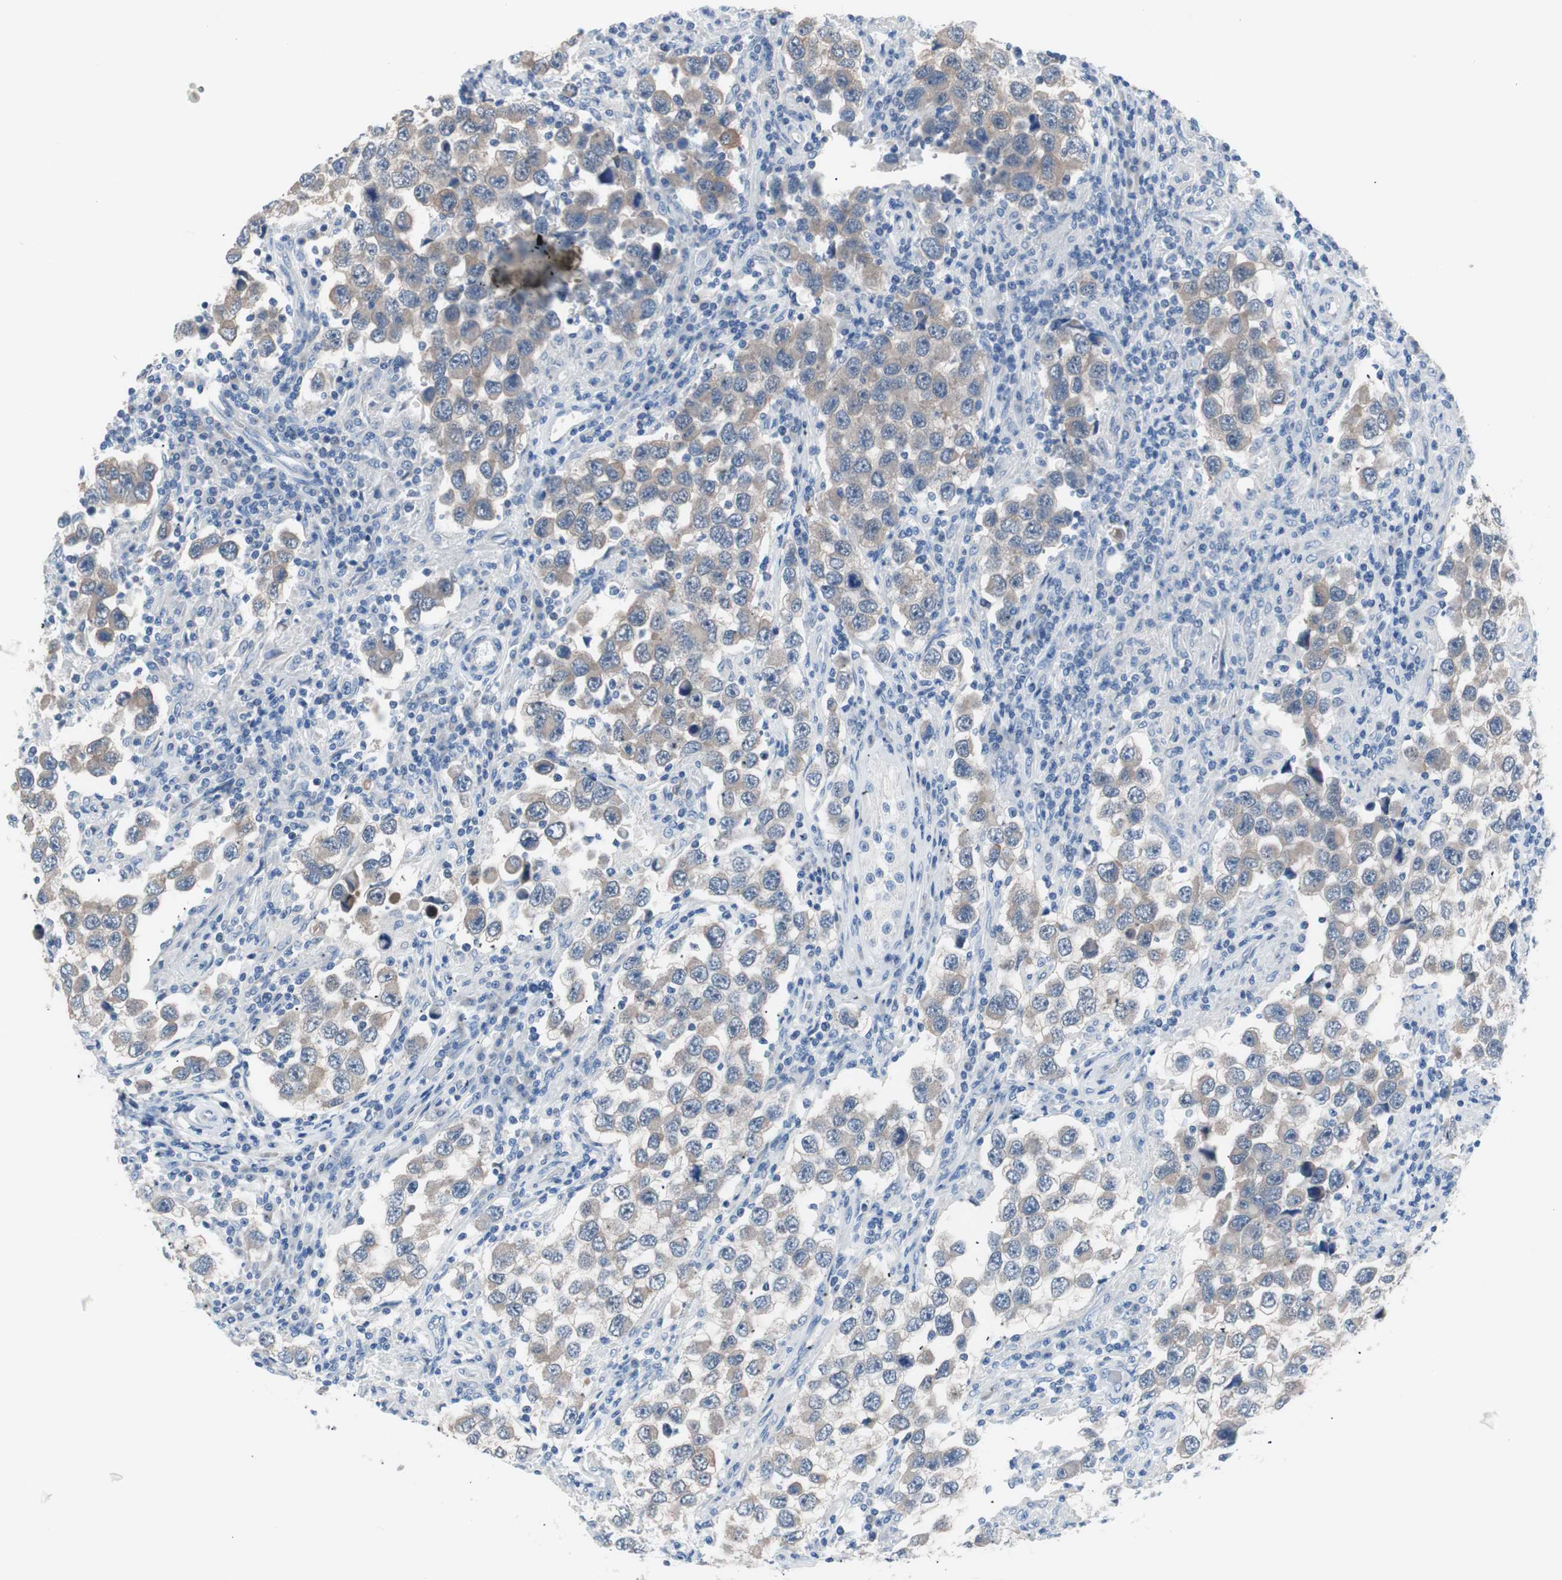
{"staining": {"intensity": "moderate", "quantity": "25%-75%", "location": "cytoplasmic/membranous"}, "tissue": "testis cancer", "cell_type": "Tumor cells", "image_type": "cancer", "snomed": [{"axis": "morphology", "description": "Carcinoma, Embryonal, NOS"}, {"axis": "topography", "description": "Testis"}], "caption": "Testis embryonal carcinoma stained with IHC reveals moderate cytoplasmic/membranous positivity in approximately 25%-75% of tumor cells.", "gene": "VIL1", "patient": {"sex": "male", "age": 21}}